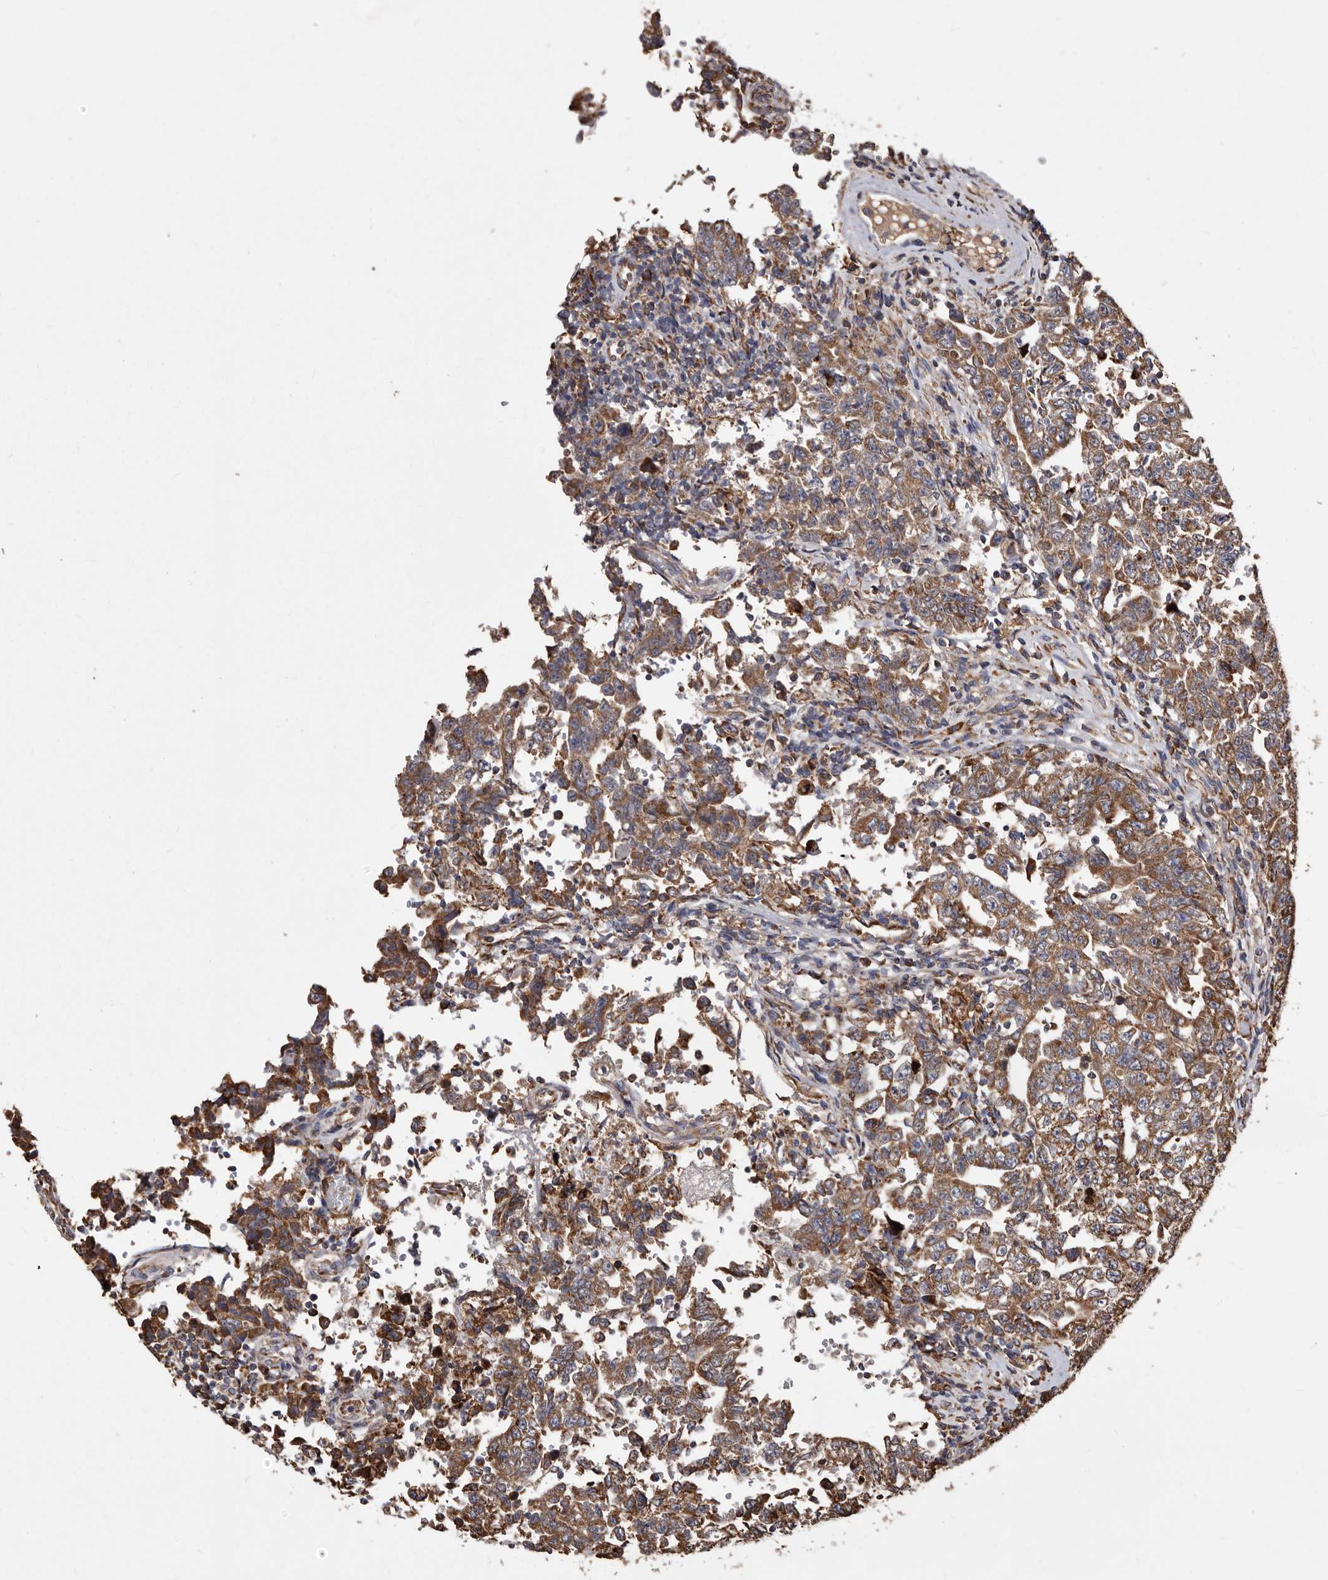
{"staining": {"intensity": "moderate", "quantity": ">75%", "location": "cytoplasmic/membranous"}, "tissue": "testis cancer", "cell_type": "Tumor cells", "image_type": "cancer", "snomed": [{"axis": "morphology", "description": "Carcinoma, Embryonal, NOS"}, {"axis": "topography", "description": "Testis"}], "caption": "An image of human testis embryonal carcinoma stained for a protein reveals moderate cytoplasmic/membranous brown staining in tumor cells.", "gene": "STEAP2", "patient": {"sex": "male", "age": 26}}